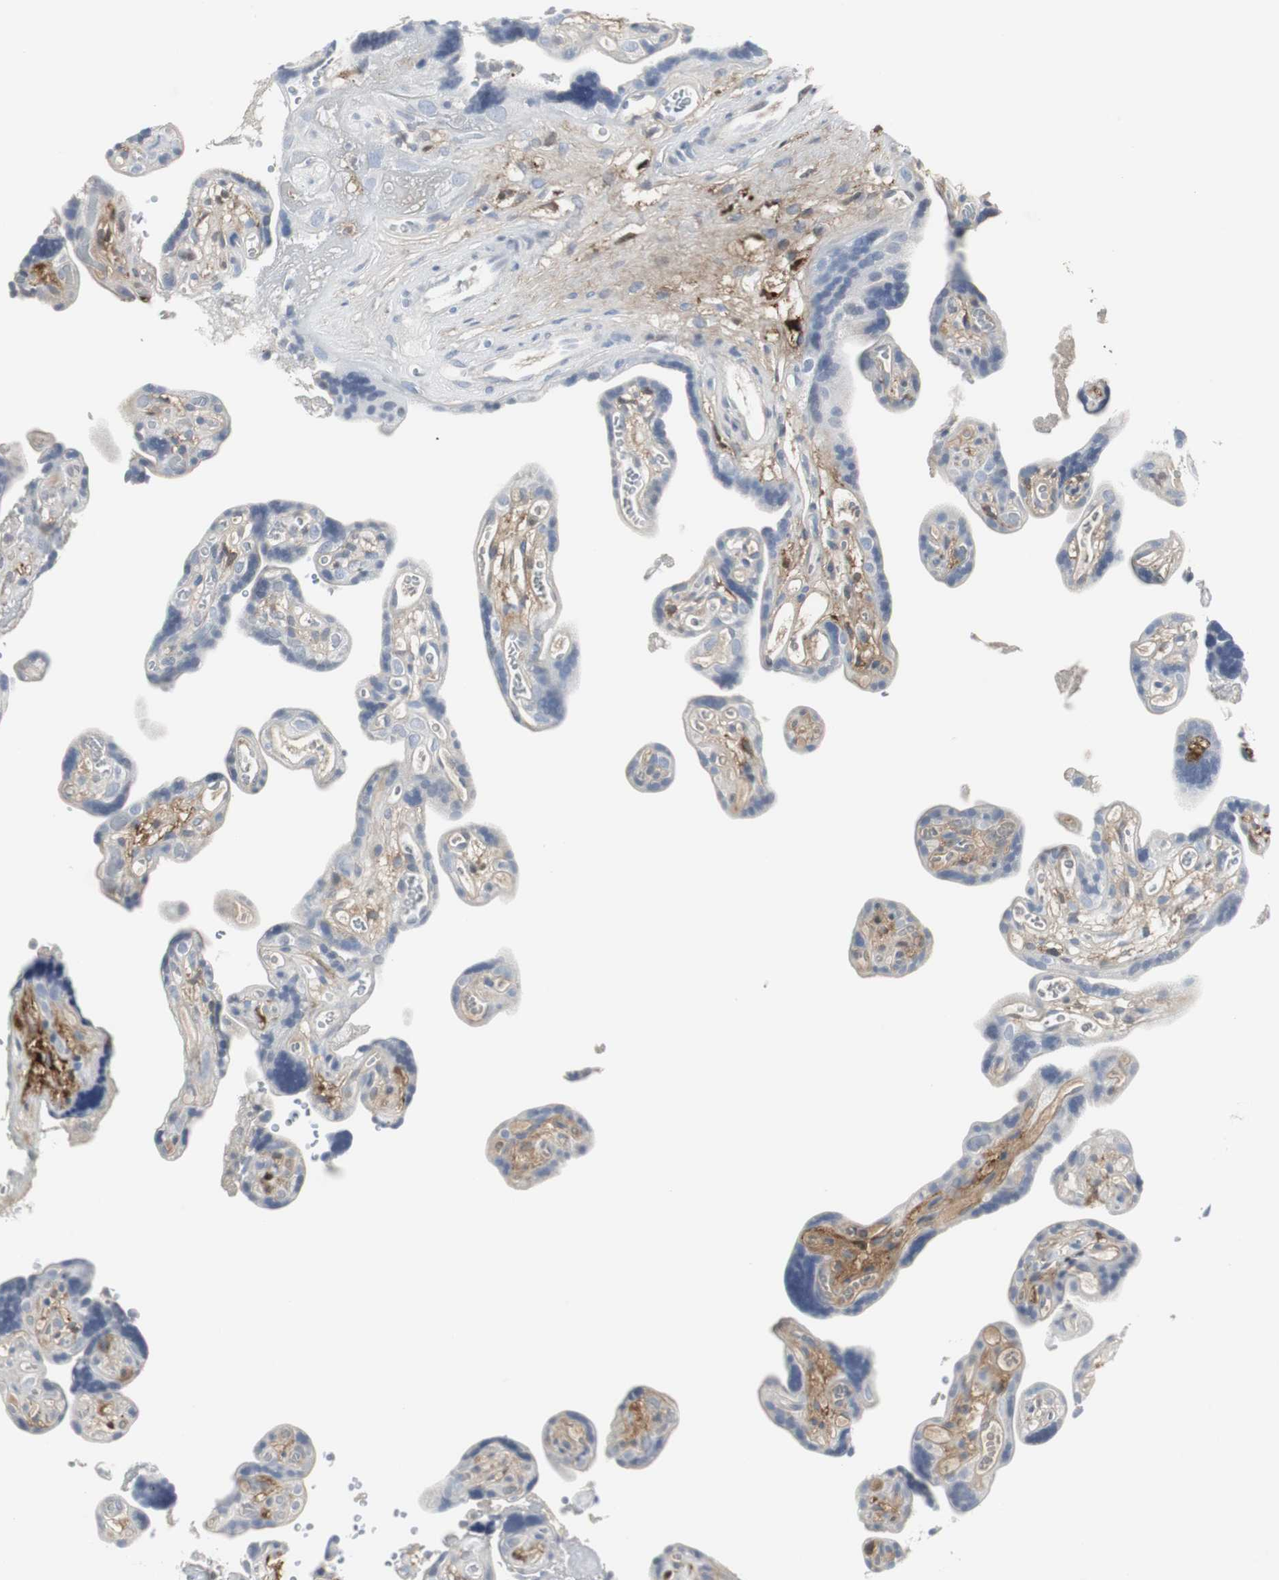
{"staining": {"intensity": "negative", "quantity": "none", "location": "none"}, "tissue": "placenta", "cell_type": "Decidual cells", "image_type": "normal", "snomed": [{"axis": "morphology", "description": "Normal tissue, NOS"}, {"axis": "topography", "description": "Placenta"}], "caption": "High power microscopy image of an immunohistochemistry (IHC) image of normal placenta, revealing no significant staining in decidual cells.", "gene": "PI15", "patient": {"sex": "female", "age": 30}}